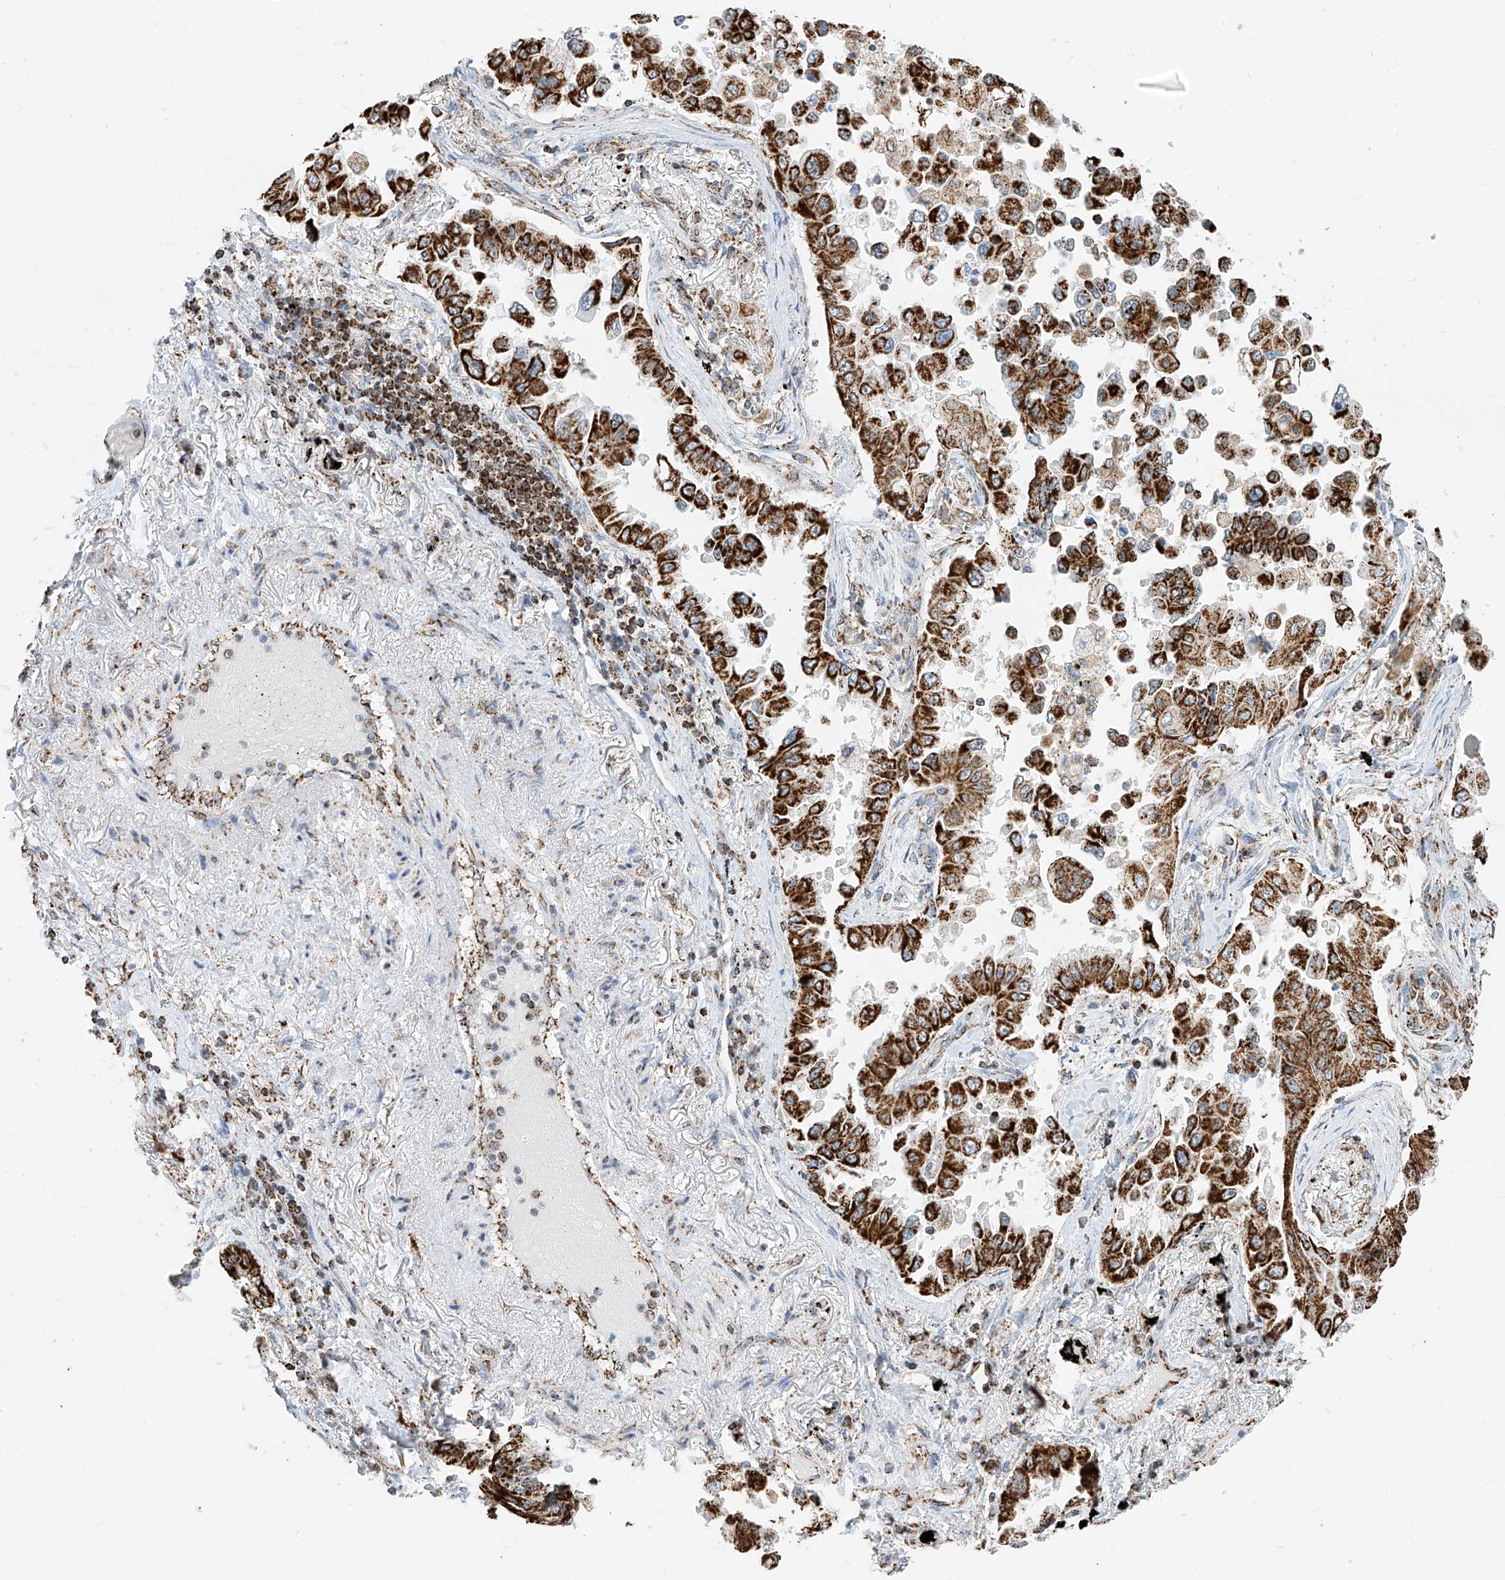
{"staining": {"intensity": "strong", "quantity": ">75%", "location": "cytoplasmic/membranous"}, "tissue": "lung cancer", "cell_type": "Tumor cells", "image_type": "cancer", "snomed": [{"axis": "morphology", "description": "Adenocarcinoma, NOS"}, {"axis": "topography", "description": "Lung"}], "caption": "An immunohistochemistry (IHC) micrograph of neoplastic tissue is shown. Protein staining in brown shows strong cytoplasmic/membranous positivity in adenocarcinoma (lung) within tumor cells.", "gene": "PPA2", "patient": {"sex": "female", "age": 67}}